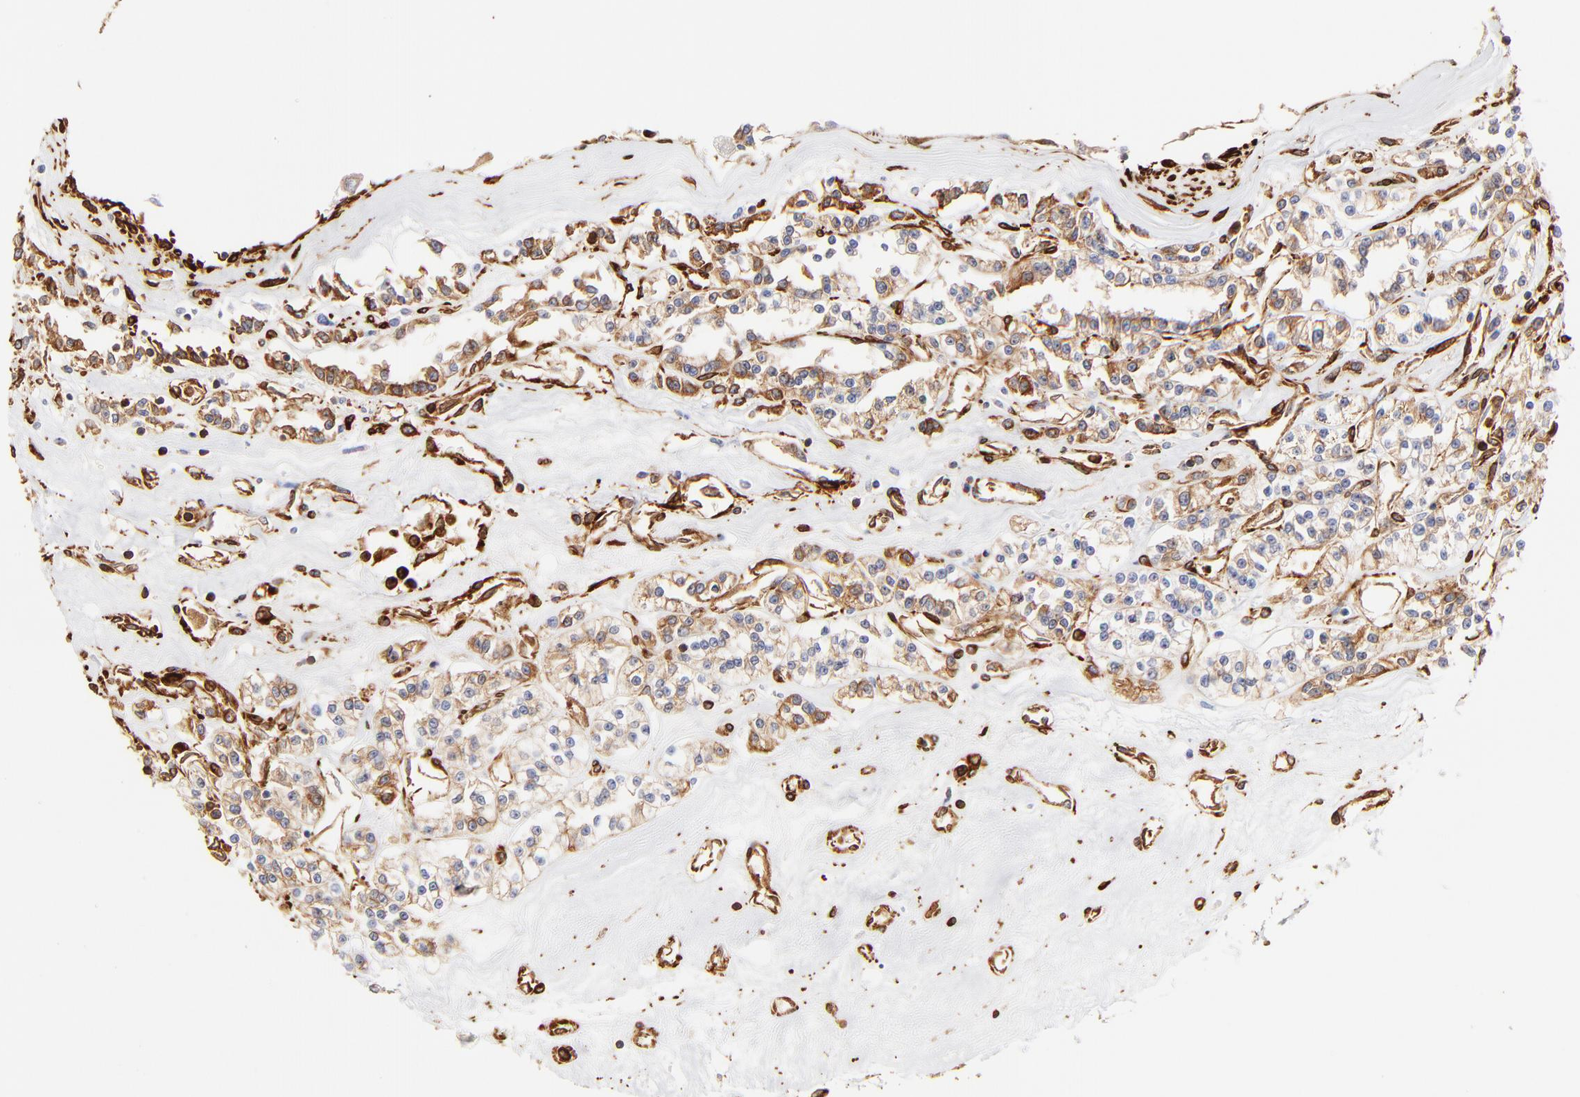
{"staining": {"intensity": "moderate", "quantity": "25%-75%", "location": "cytoplasmic/membranous"}, "tissue": "renal cancer", "cell_type": "Tumor cells", "image_type": "cancer", "snomed": [{"axis": "morphology", "description": "Adenocarcinoma, NOS"}, {"axis": "topography", "description": "Kidney"}], "caption": "Immunohistochemistry of human renal cancer demonstrates medium levels of moderate cytoplasmic/membranous positivity in about 25%-75% of tumor cells.", "gene": "FLNA", "patient": {"sex": "female", "age": 76}}